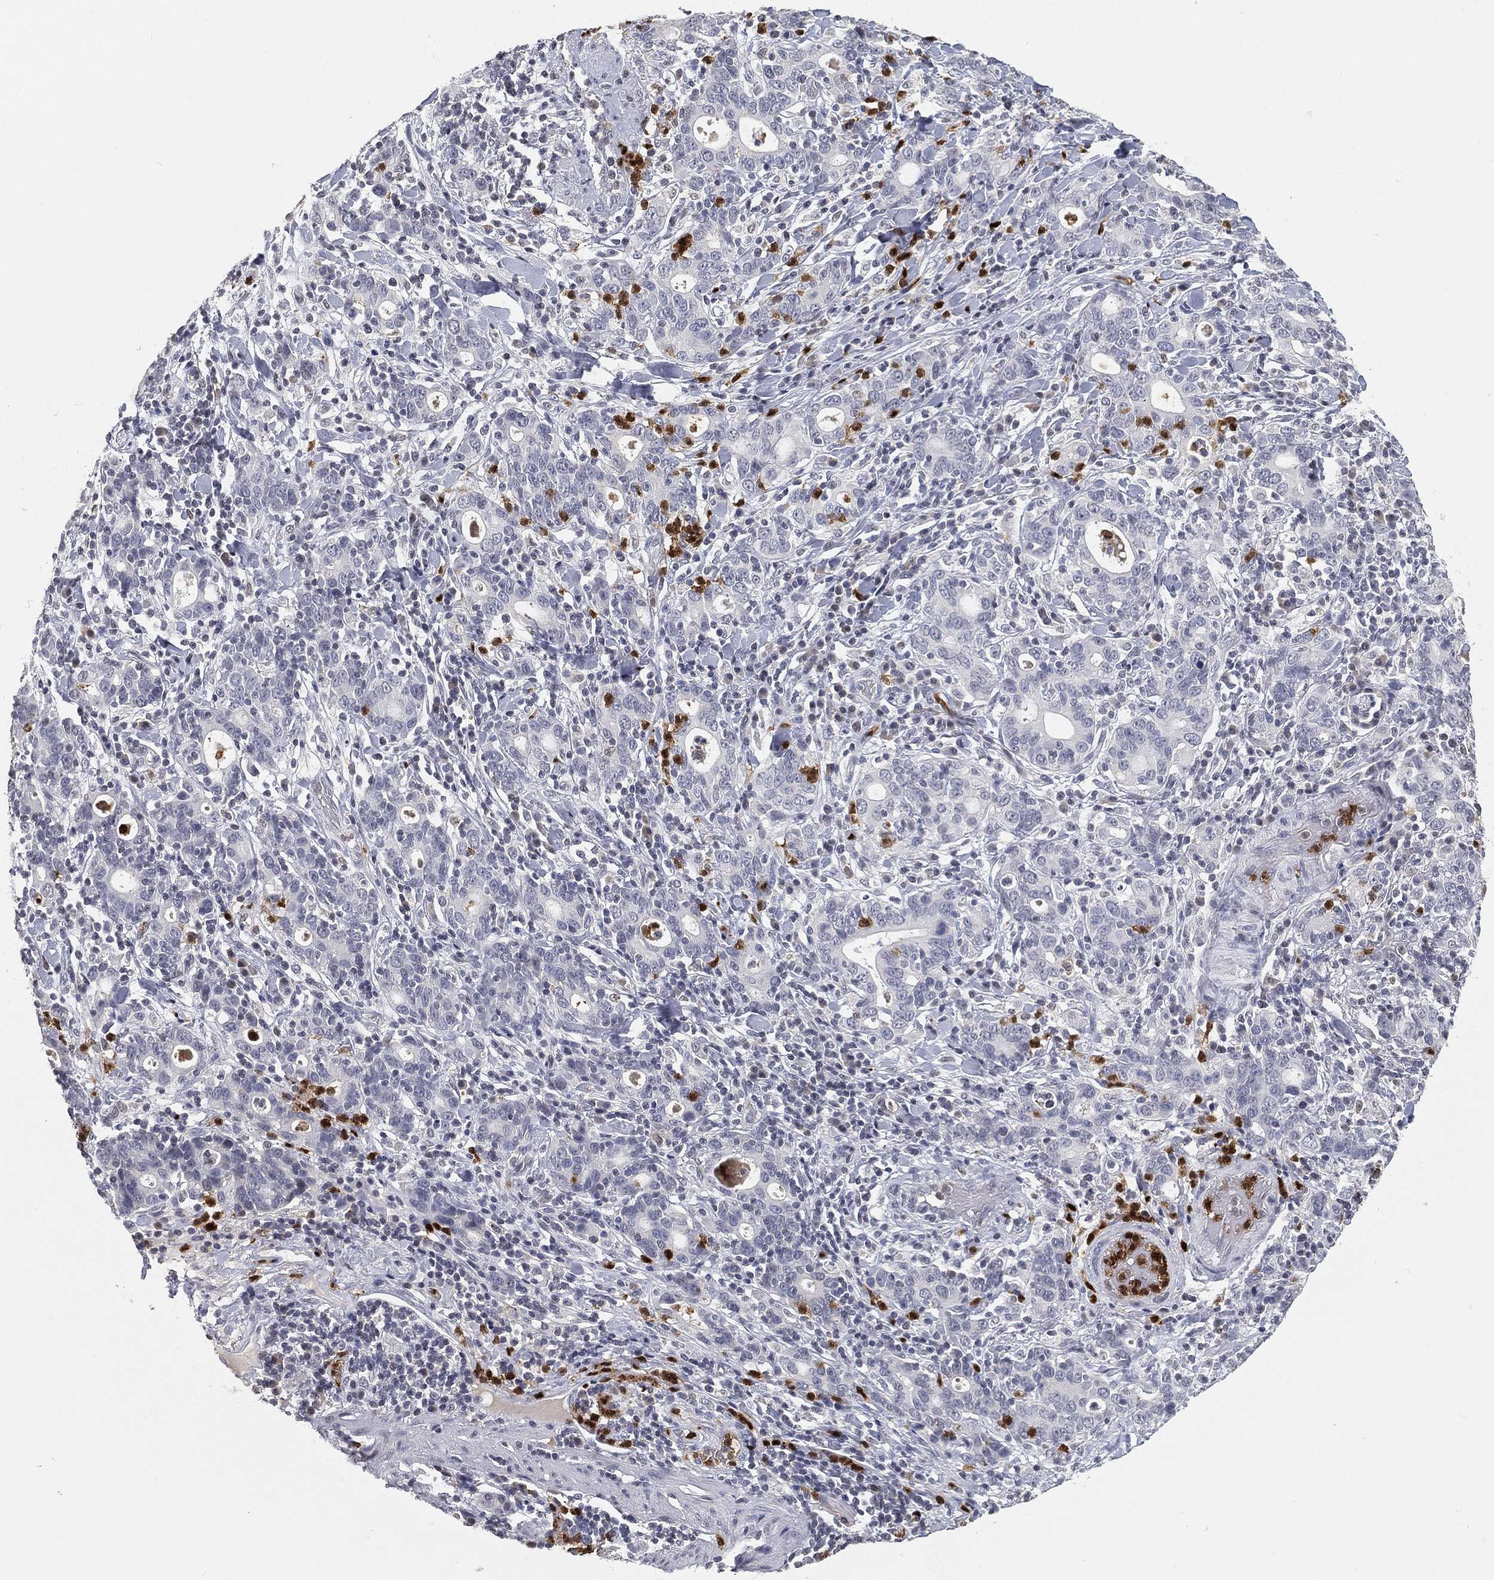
{"staining": {"intensity": "negative", "quantity": "none", "location": "none"}, "tissue": "stomach cancer", "cell_type": "Tumor cells", "image_type": "cancer", "snomed": [{"axis": "morphology", "description": "Adenocarcinoma, NOS"}, {"axis": "topography", "description": "Stomach"}], "caption": "Protein analysis of adenocarcinoma (stomach) shows no significant staining in tumor cells.", "gene": "ARG1", "patient": {"sex": "male", "age": 79}}